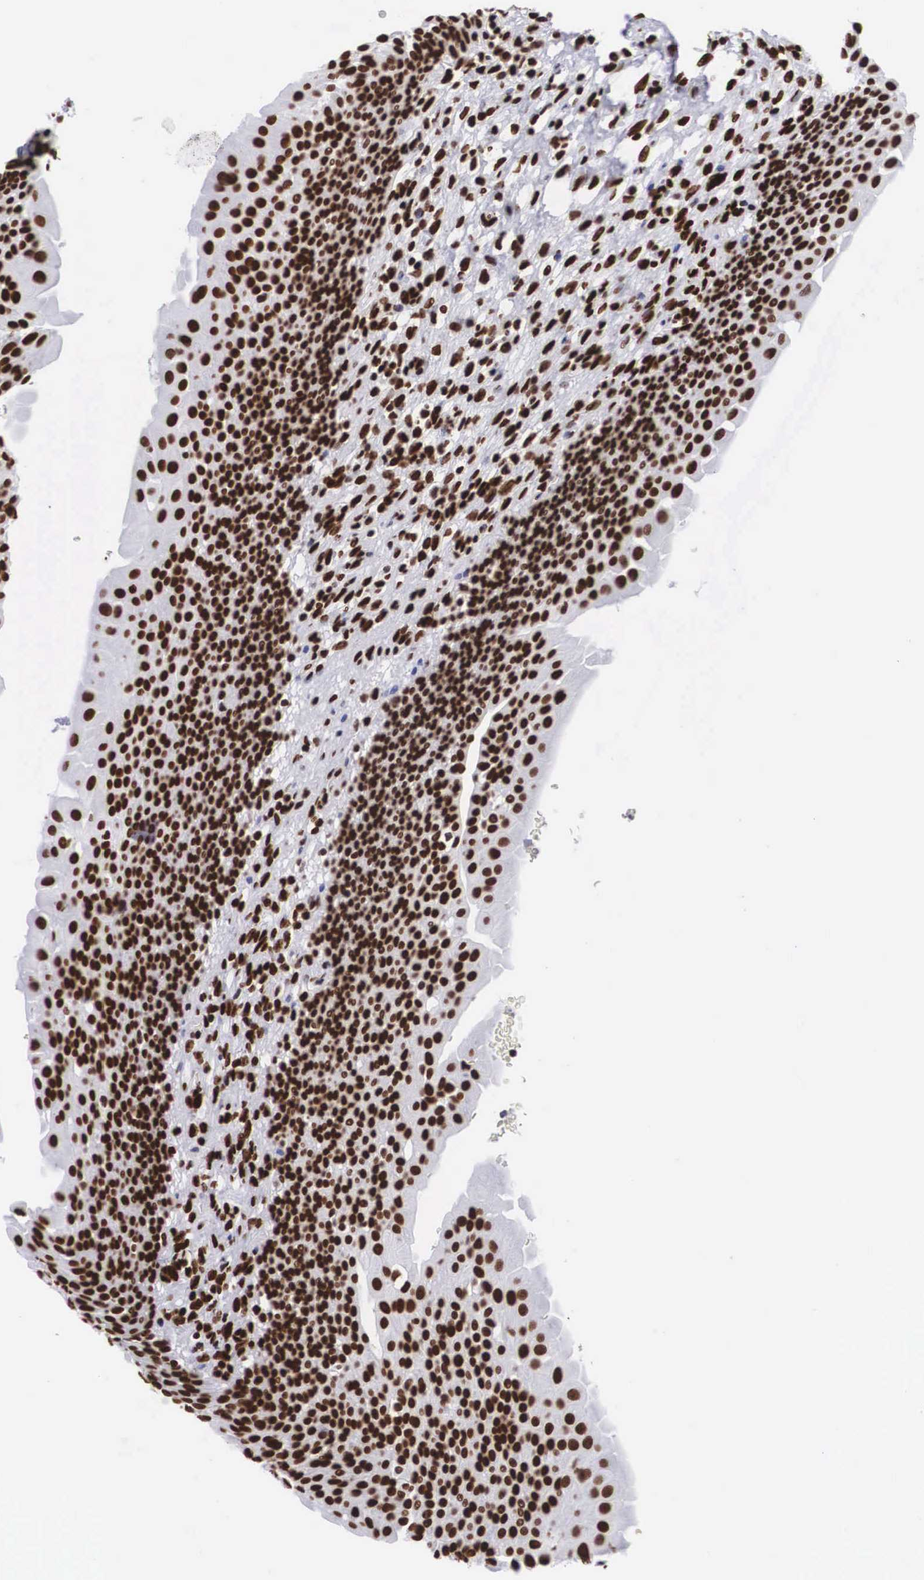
{"staining": {"intensity": "strong", "quantity": ">75%", "location": "nuclear"}, "tissue": "urinary bladder", "cell_type": "Urothelial cells", "image_type": "normal", "snomed": [{"axis": "morphology", "description": "Normal tissue, NOS"}, {"axis": "morphology", "description": "Urothelial carcinoma, Low grade"}, {"axis": "topography", "description": "Smooth muscle"}, {"axis": "topography", "description": "Urinary bladder"}], "caption": "A high amount of strong nuclear positivity is seen in about >75% of urothelial cells in benign urinary bladder.", "gene": "MECP2", "patient": {"sex": "male", "age": 60}}